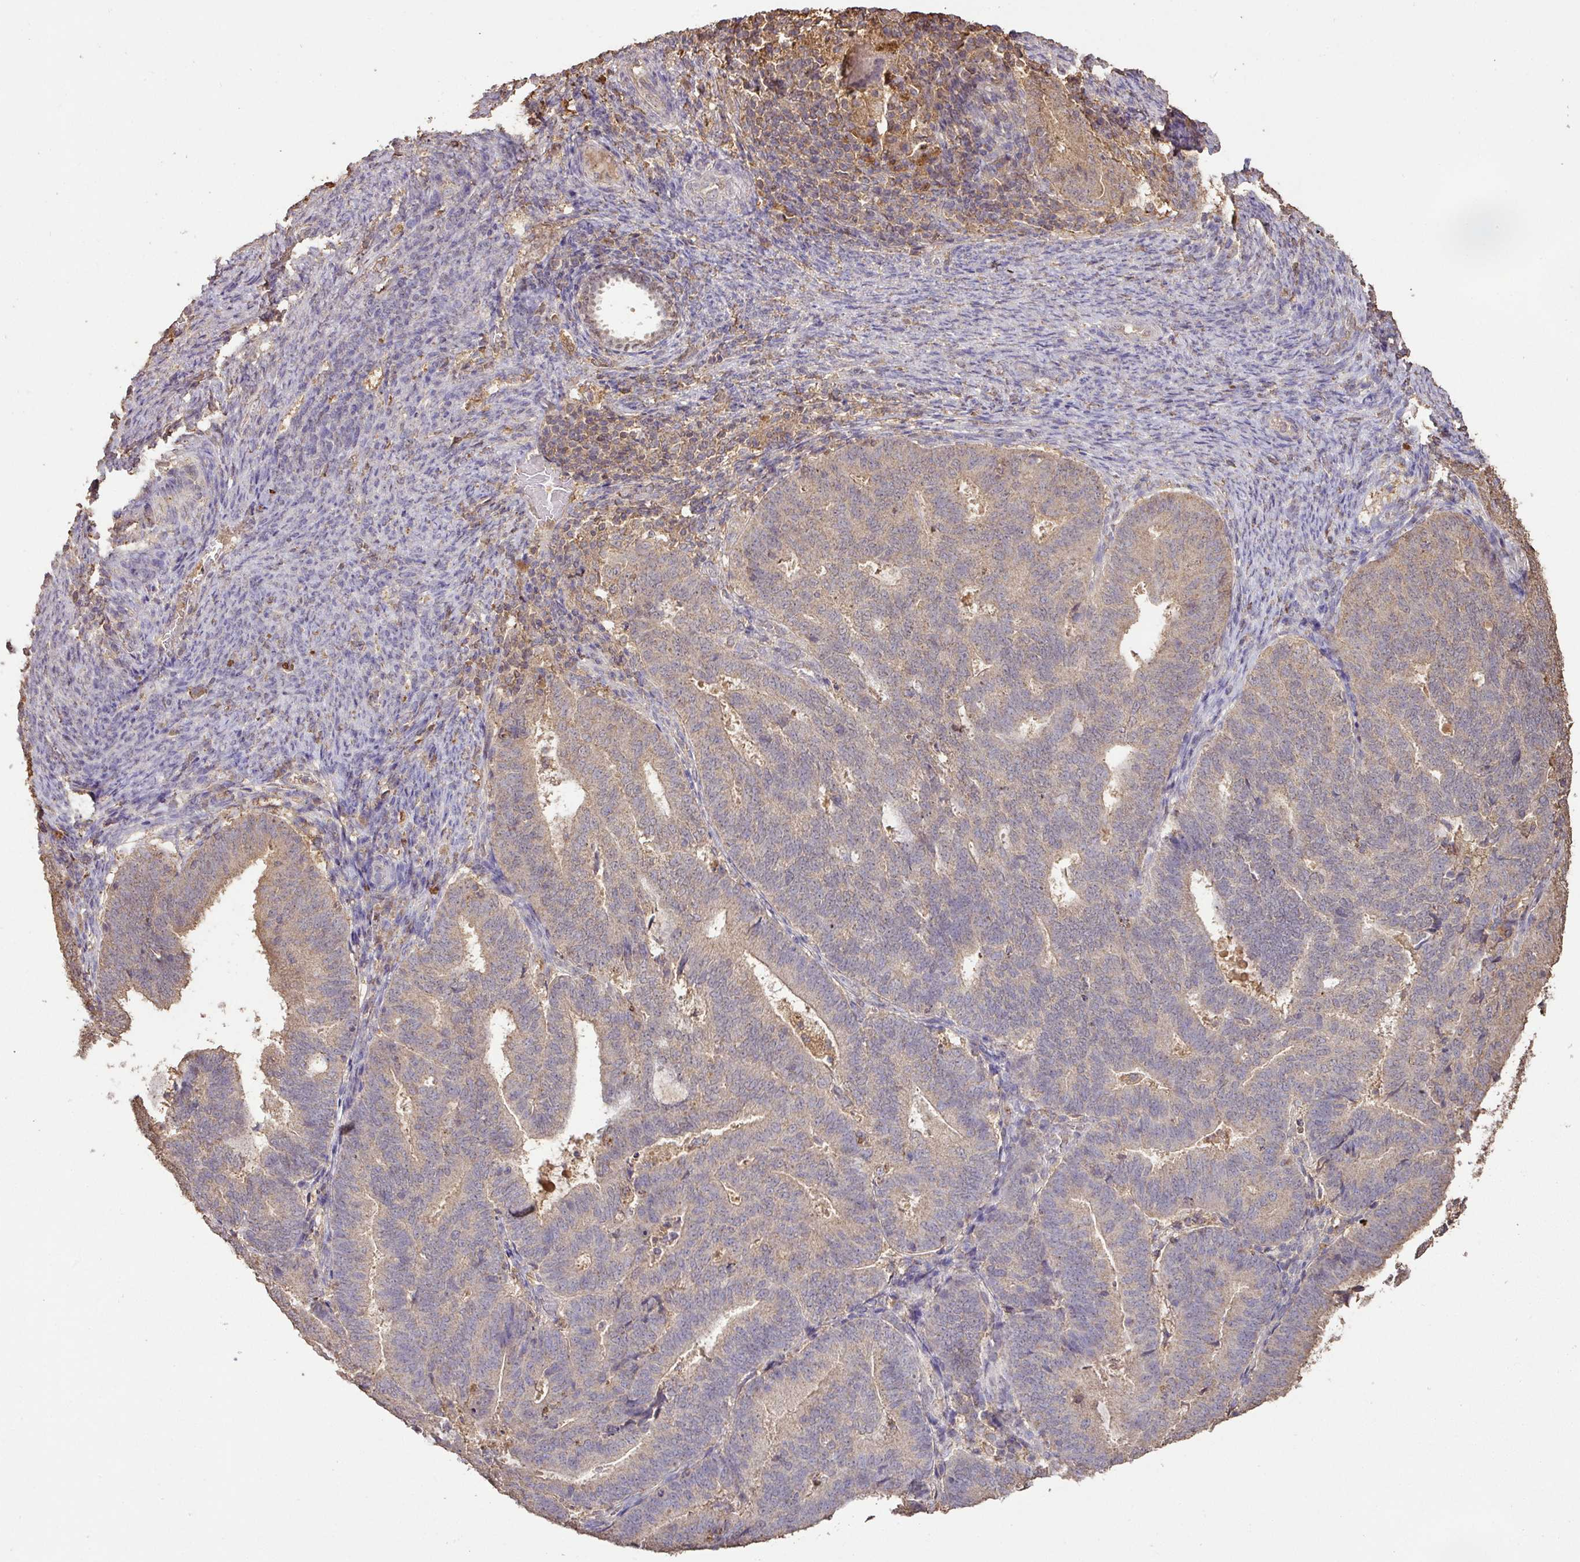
{"staining": {"intensity": "weak", "quantity": "<25%", "location": "cytoplasmic/membranous"}, "tissue": "endometrial cancer", "cell_type": "Tumor cells", "image_type": "cancer", "snomed": [{"axis": "morphology", "description": "Adenocarcinoma, NOS"}, {"axis": "topography", "description": "Endometrium"}], "caption": "This is a micrograph of IHC staining of endometrial cancer, which shows no expression in tumor cells.", "gene": "ATAT1", "patient": {"sex": "female", "age": 70}}